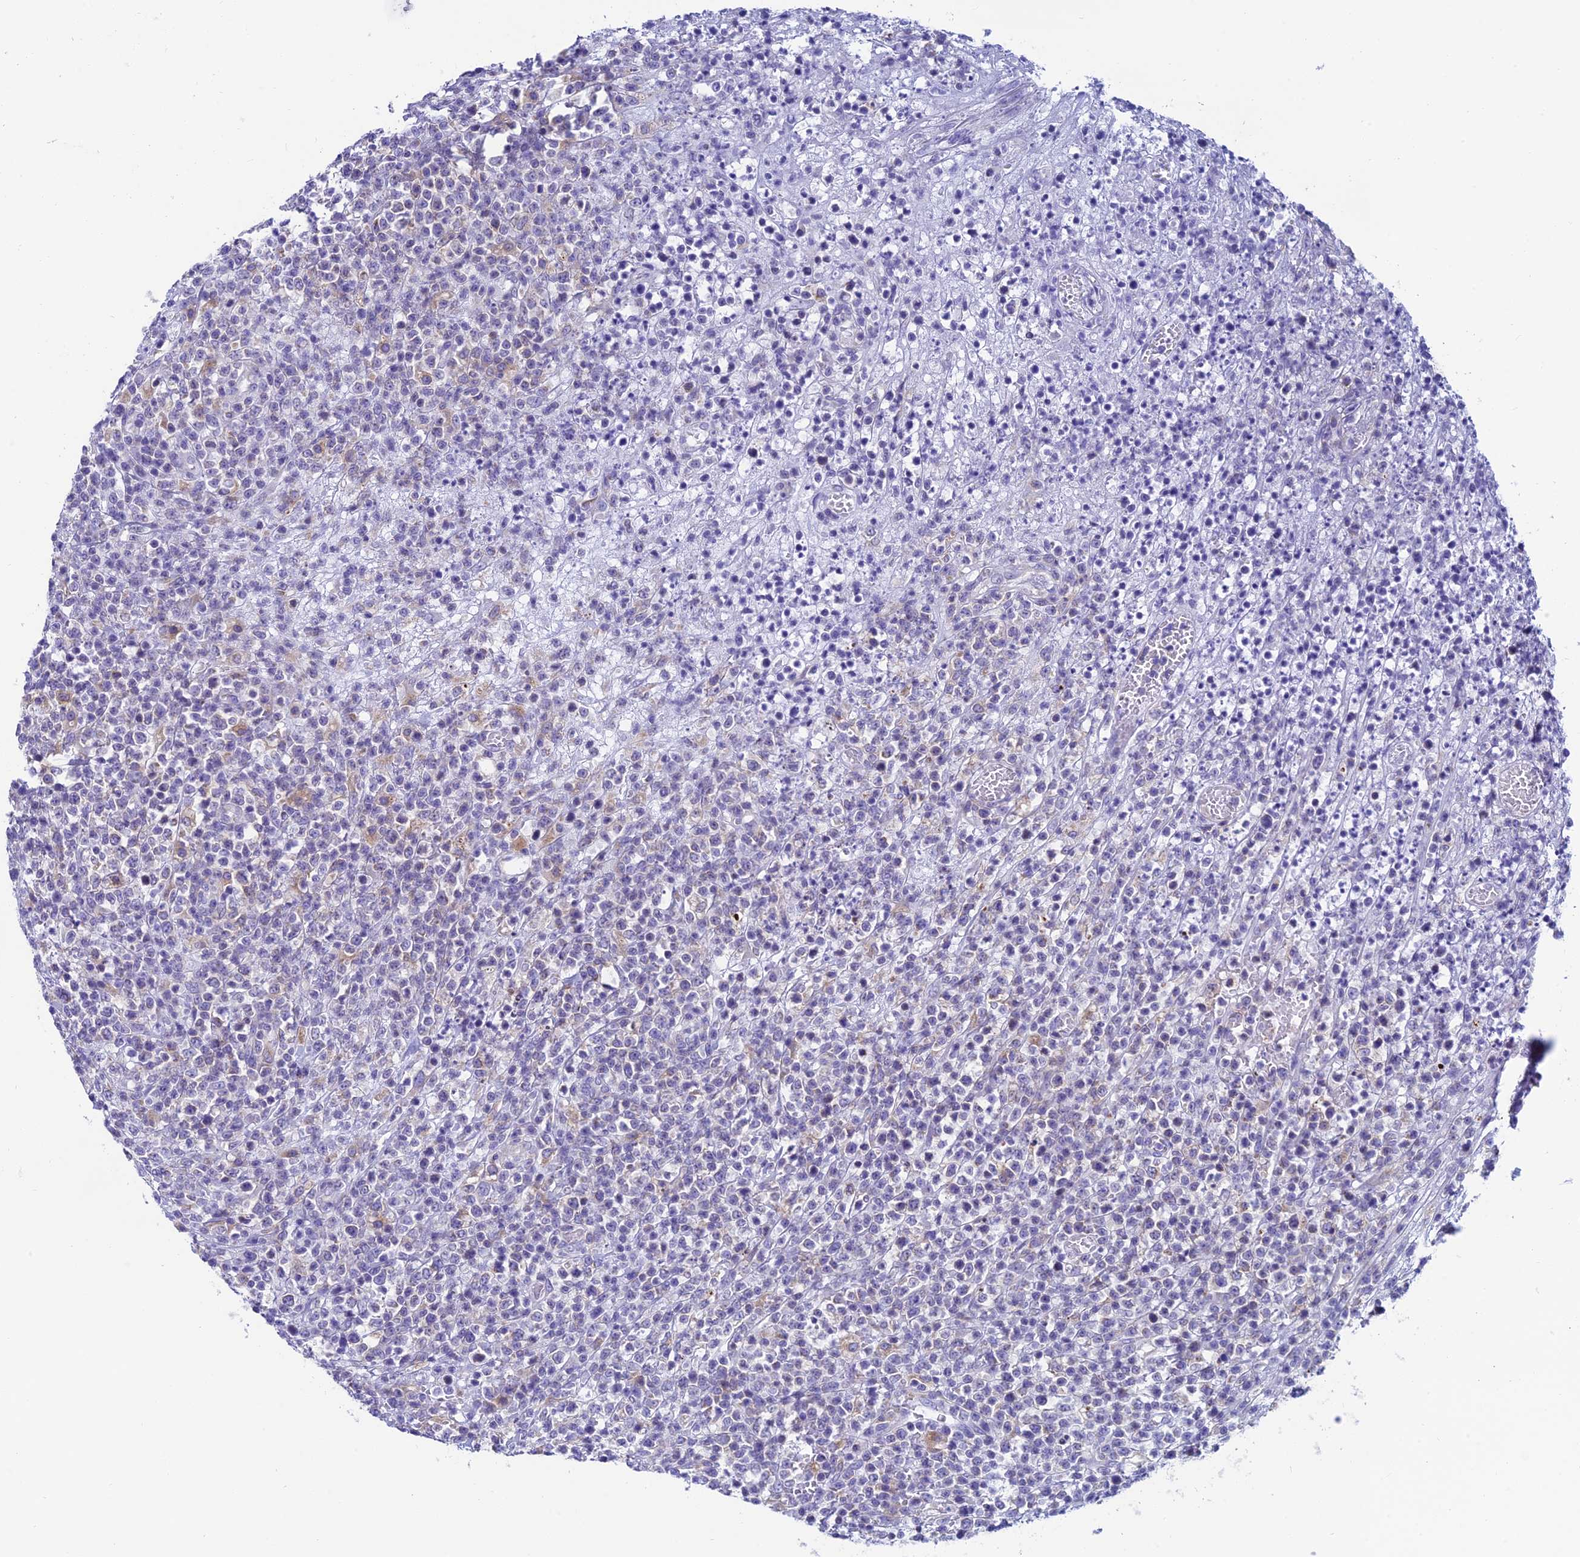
{"staining": {"intensity": "negative", "quantity": "none", "location": "none"}, "tissue": "lymphoma", "cell_type": "Tumor cells", "image_type": "cancer", "snomed": [{"axis": "morphology", "description": "Malignant lymphoma, non-Hodgkin's type, High grade"}, {"axis": "topography", "description": "Colon"}], "caption": "High power microscopy histopathology image of an immunohistochemistry histopathology image of lymphoma, revealing no significant positivity in tumor cells.", "gene": "REEP4", "patient": {"sex": "female", "age": 53}}